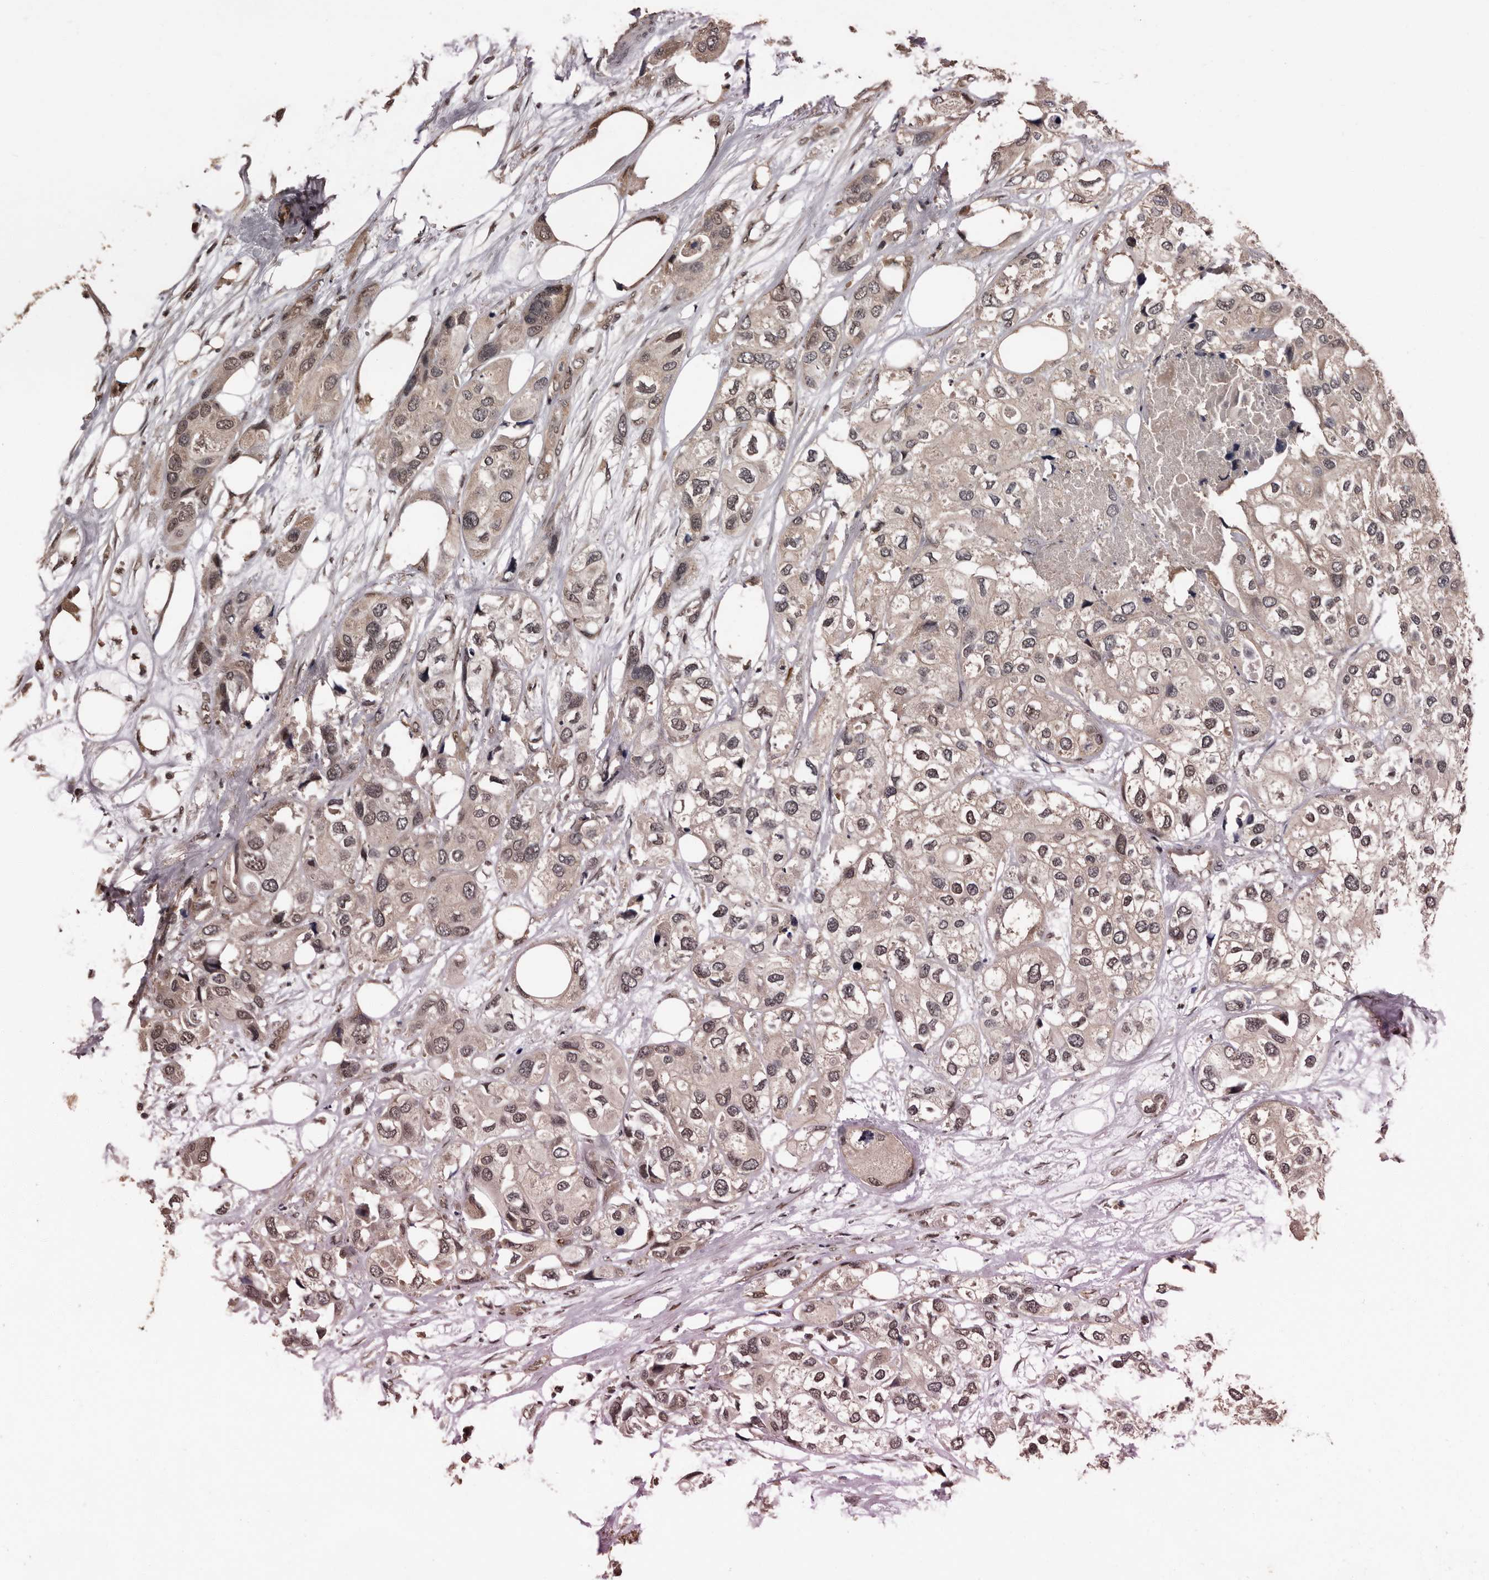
{"staining": {"intensity": "weak", "quantity": ">75%", "location": "cytoplasmic/membranous,nuclear"}, "tissue": "urothelial cancer", "cell_type": "Tumor cells", "image_type": "cancer", "snomed": [{"axis": "morphology", "description": "Urothelial carcinoma, High grade"}, {"axis": "topography", "description": "Urinary bladder"}], "caption": "Immunohistochemical staining of human urothelial carcinoma (high-grade) reveals low levels of weak cytoplasmic/membranous and nuclear staining in about >75% of tumor cells.", "gene": "VPS37A", "patient": {"sex": "male", "age": 64}}